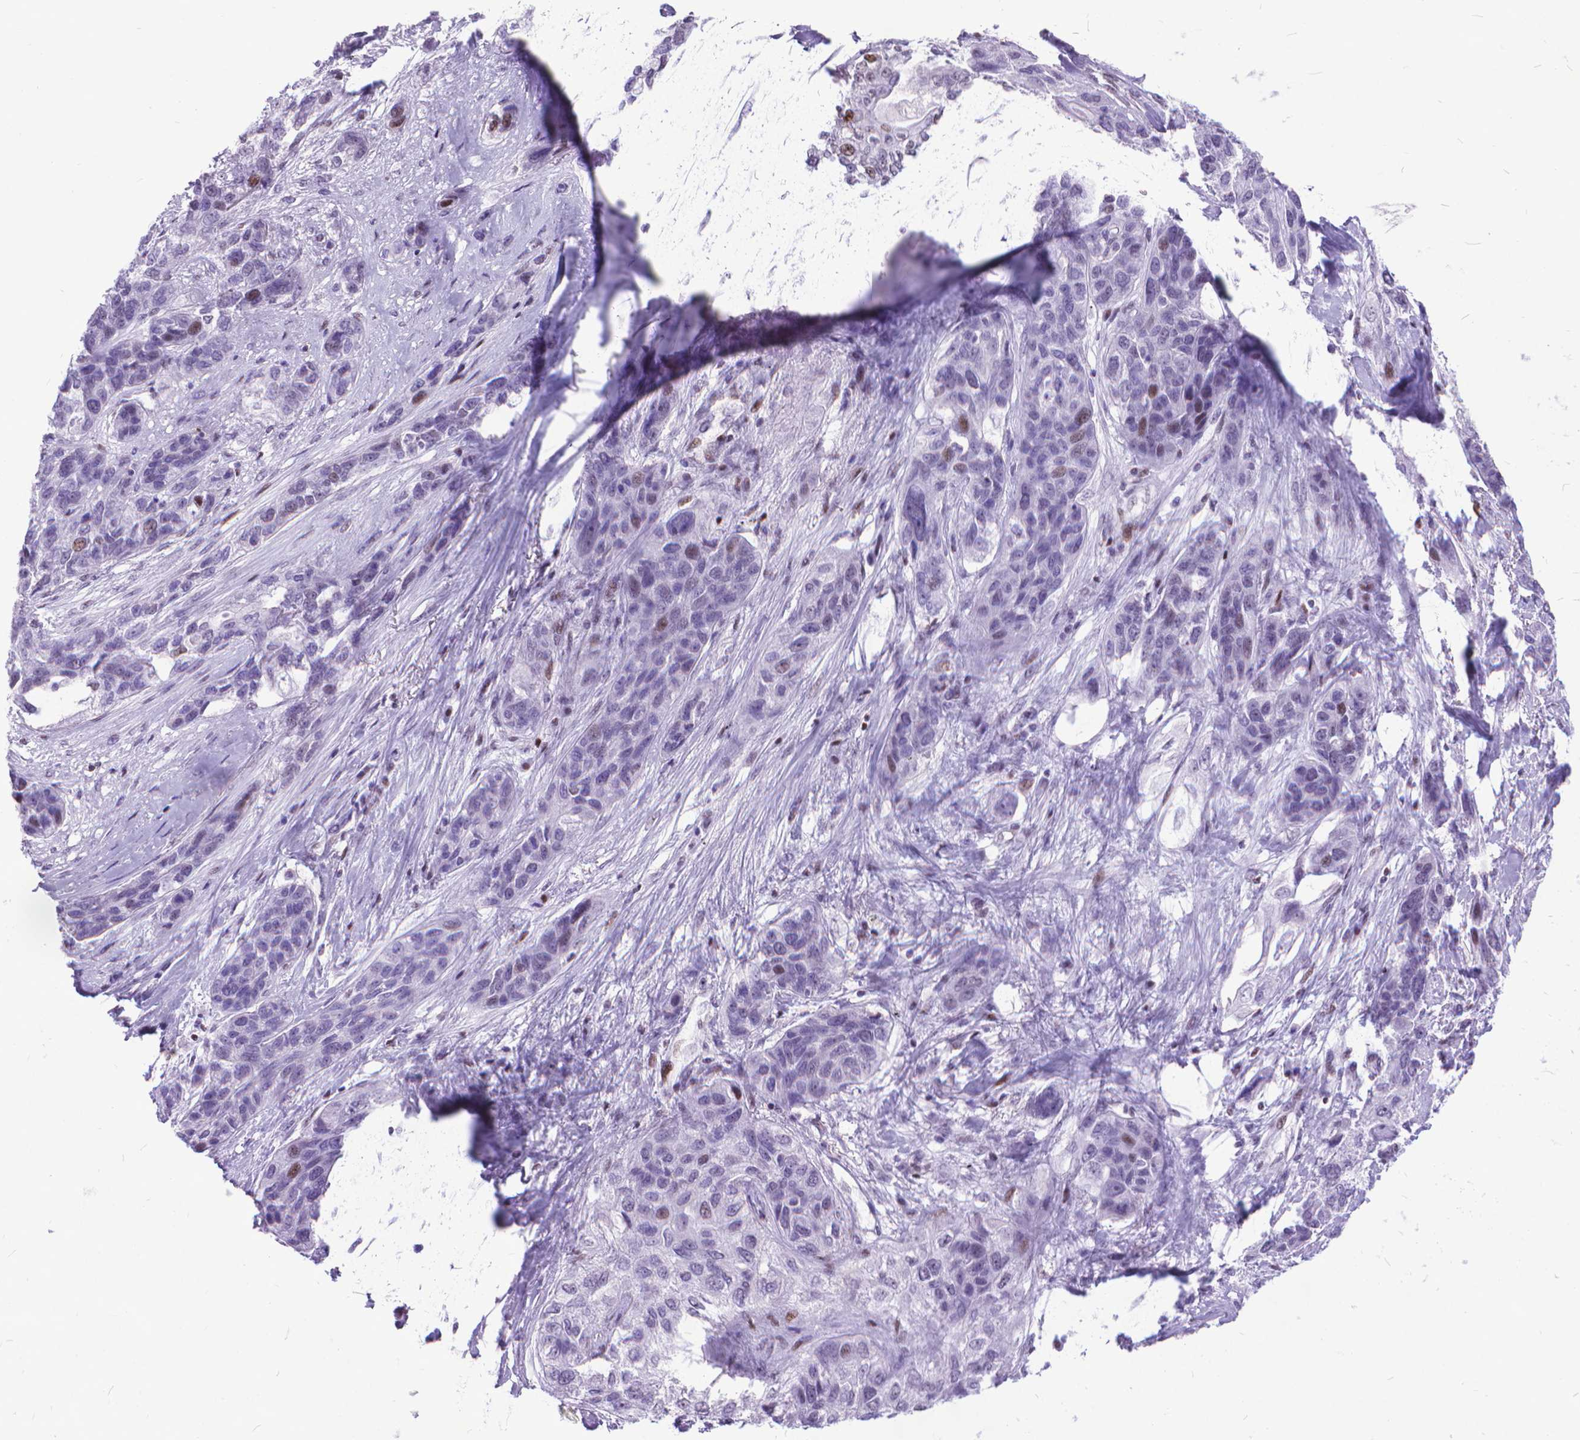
{"staining": {"intensity": "moderate", "quantity": "<25%", "location": "nuclear"}, "tissue": "lung cancer", "cell_type": "Tumor cells", "image_type": "cancer", "snomed": [{"axis": "morphology", "description": "Squamous cell carcinoma, NOS"}, {"axis": "topography", "description": "Lung"}], "caption": "Protein staining of lung cancer (squamous cell carcinoma) tissue shows moderate nuclear positivity in about <25% of tumor cells.", "gene": "POLE4", "patient": {"sex": "female", "age": 70}}